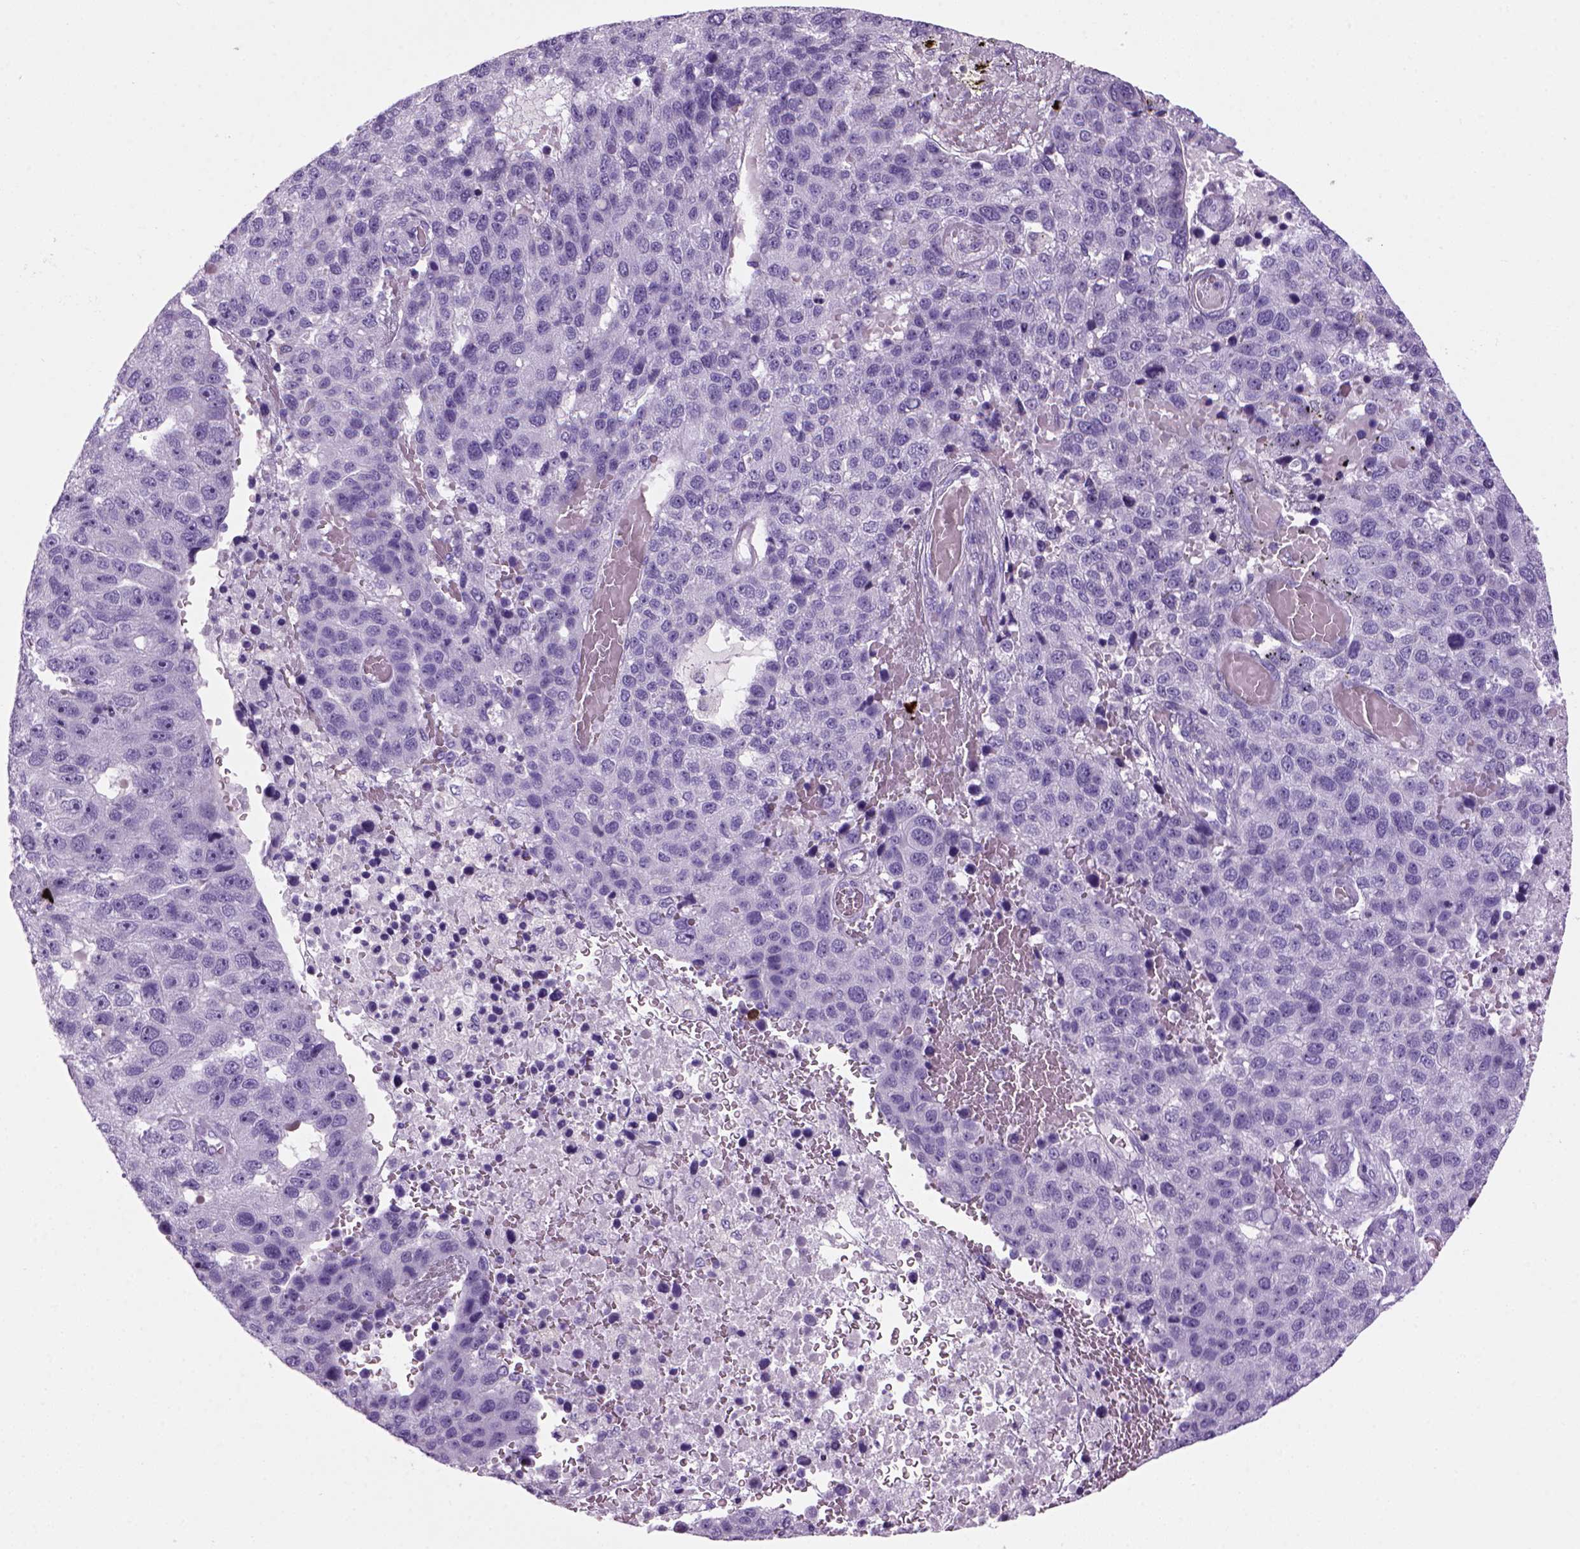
{"staining": {"intensity": "negative", "quantity": "none", "location": "none"}, "tissue": "pancreatic cancer", "cell_type": "Tumor cells", "image_type": "cancer", "snomed": [{"axis": "morphology", "description": "Adenocarcinoma, NOS"}, {"axis": "topography", "description": "Pancreas"}], "caption": "Tumor cells show no significant protein expression in pancreatic cancer.", "gene": "MZB1", "patient": {"sex": "female", "age": 61}}